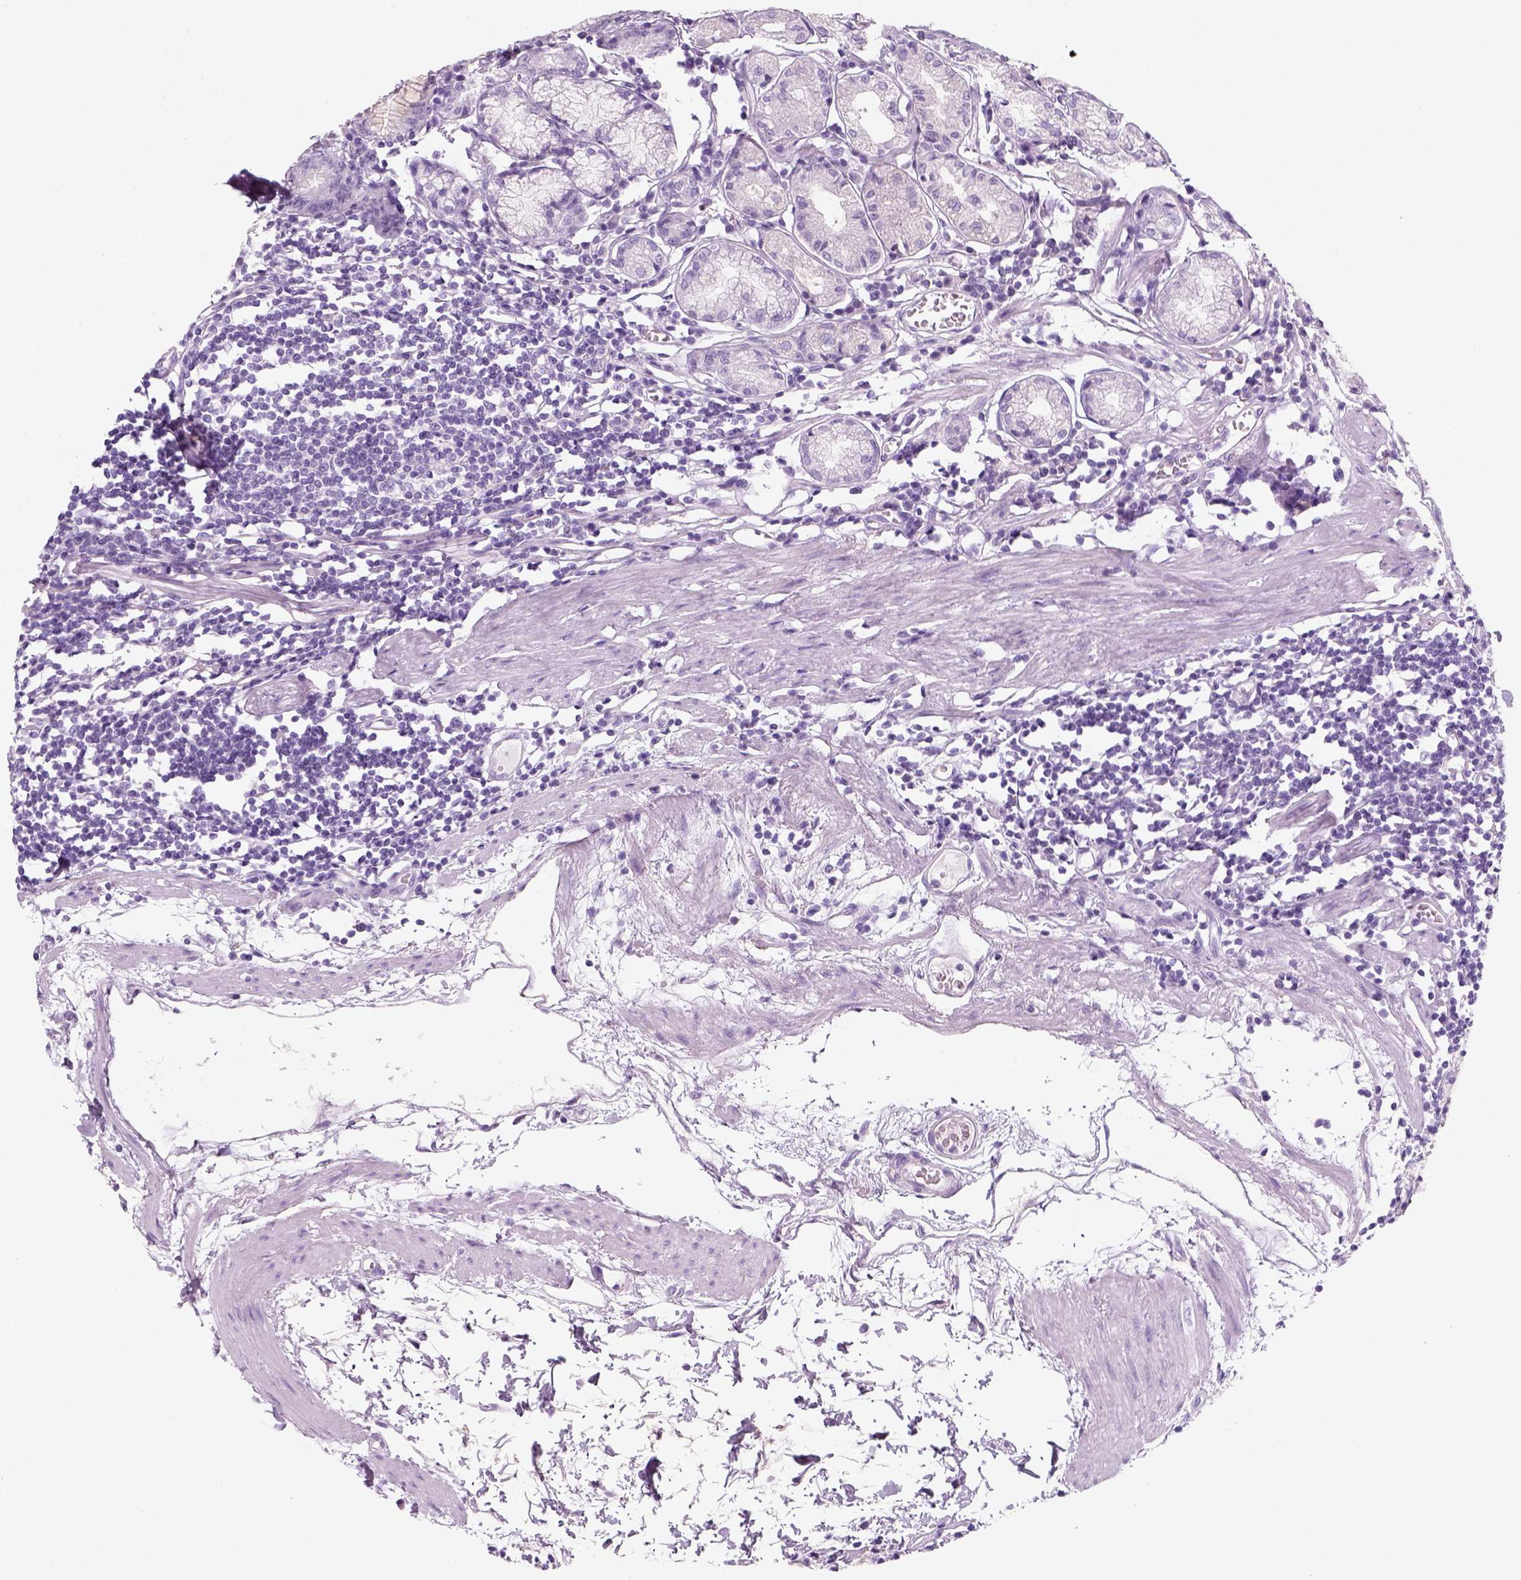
{"staining": {"intensity": "negative", "quantity": "none", "location": "none"}, "tissue": "stomach", "cell_type": "Glandular cells", "image_type": "normal", "snomed": [{"axis": "morphology", "description": "Normal tissue, NOS"}, {"axis": "topography", "description": "Stomach"}], "caption": "Immunohistochemistry image of unremarkable stomach: stomach stained with DAB (3,3'-diaminobenzidine) shows no significant protein expression in glandular cells. The staining is performed using DAB brown chromogen with nuclei counter-stained in using hematoxylin.", "gene": "KRTAP11", "patient": {"sex": "male", "age": 55}}